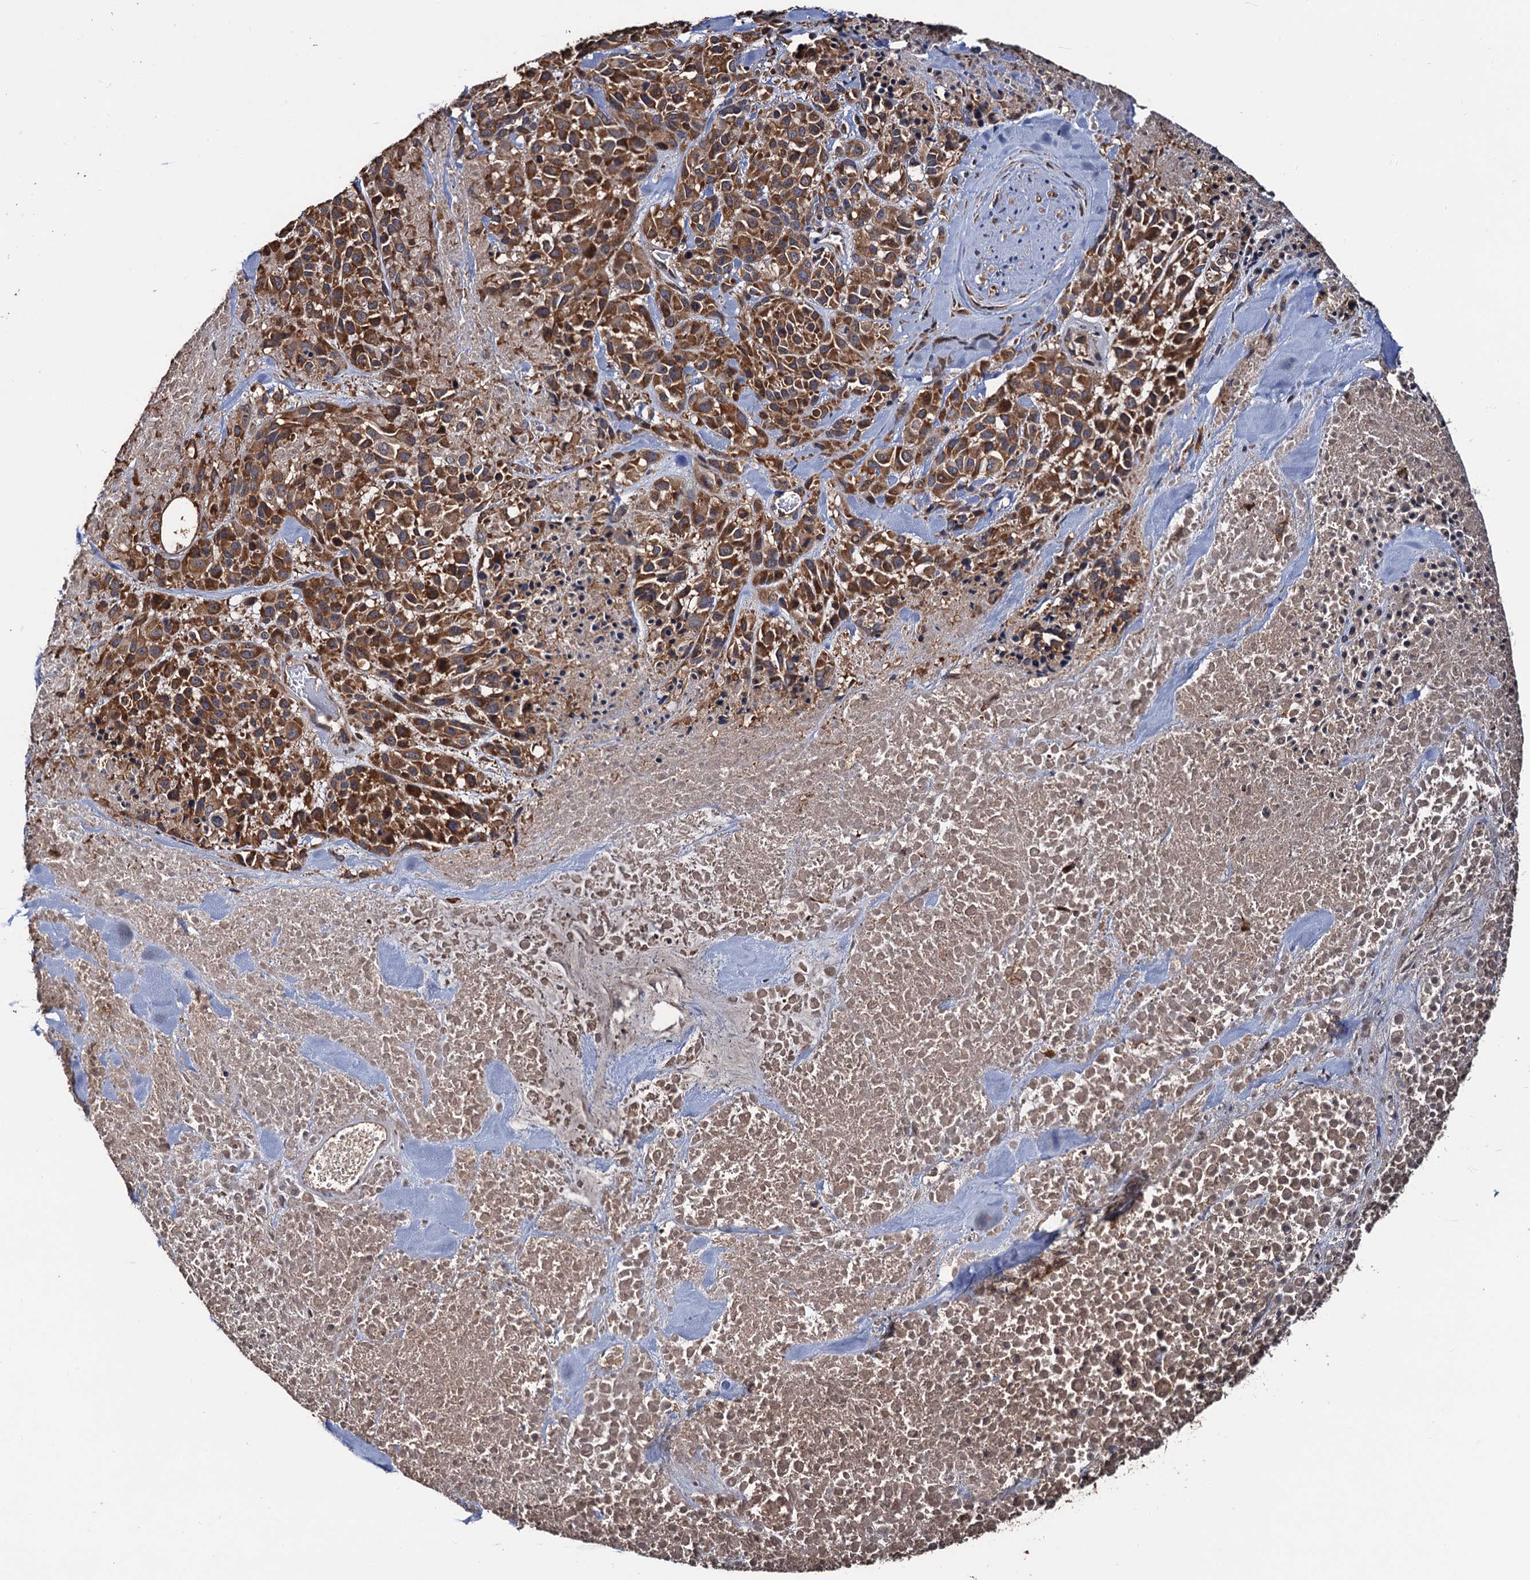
{"staining": {"intensity": "moderate", "quantity": ">75%", "location": "cytoplasmic/membranous"}, "tissue": "melanoma", "cell_type": "Tumor cells", "image_type": "cancer", "snomed": [{"axis": "morphology", "description": "Malignant melanoma, Metastatic site"}, {"axis": "topography", "description": "Skin"}], "caption": "Human melanoma stained with a brown dye shows moderate cytoplasmic/membranous positive positivity in about >75% of tumor cells.", "gene": "RGS11", "patient": {"sex": "female", "age": 81}}